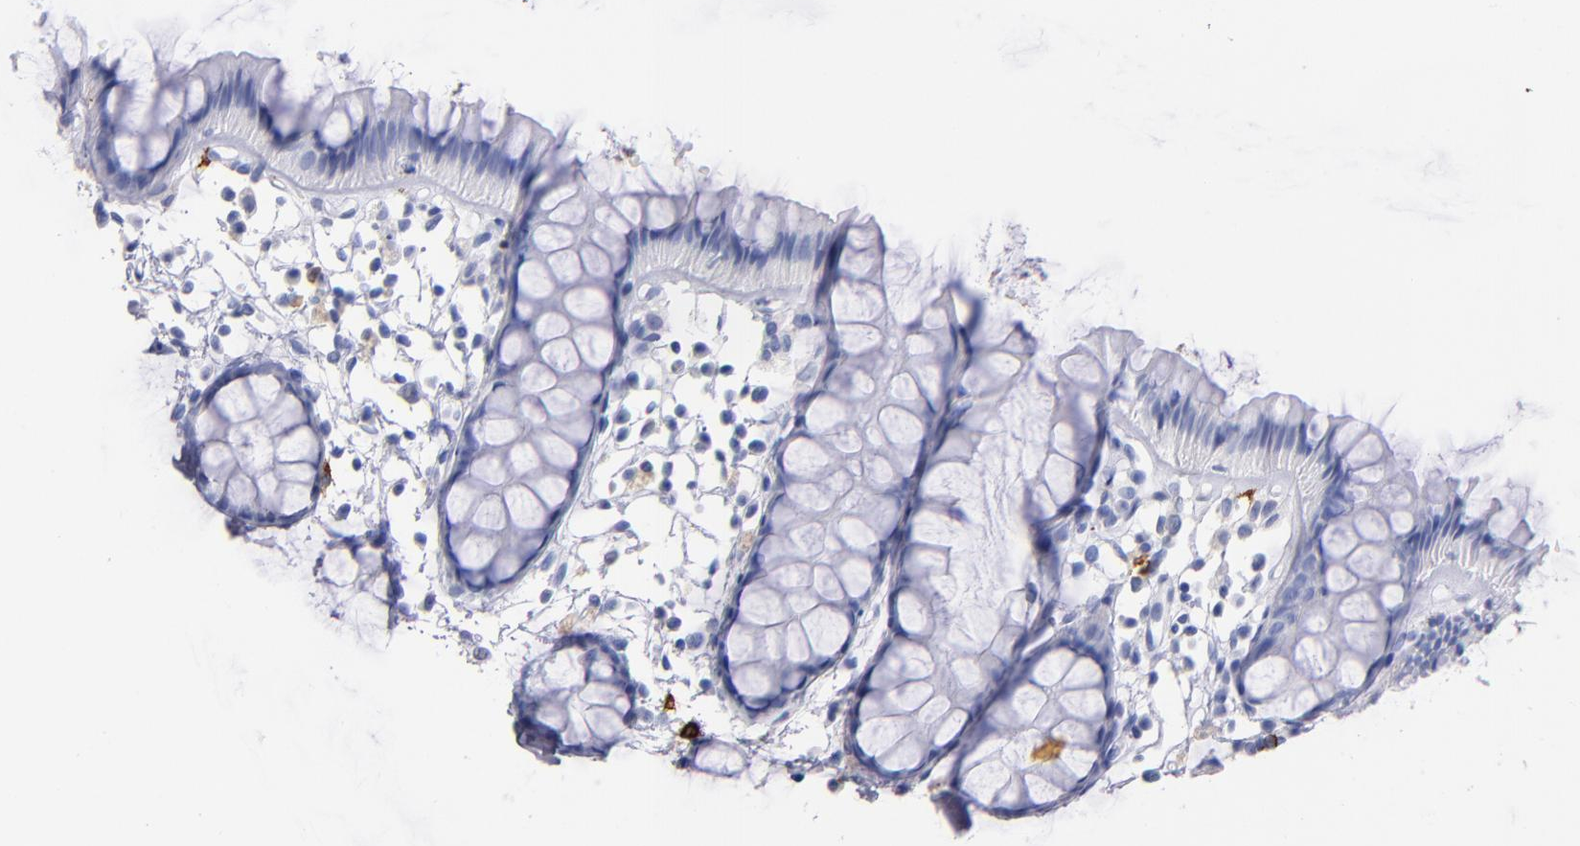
{"staining": {"intensity": "negative", "quantity": "none", "location": "none"}, "tissue": "rectum", "cell_type": "Glandular cells", "image_type": "normal", "snomed": [{"axis": "morphology", "description": "Normal tissue, NOS"}, {"axis": "topography", "description": "Rectum"}], "caption": "The image exhibits no staining of glandular cells in normal rectum.", "gene": "KIT", "patient": {"sex": "female", "age": 66}}